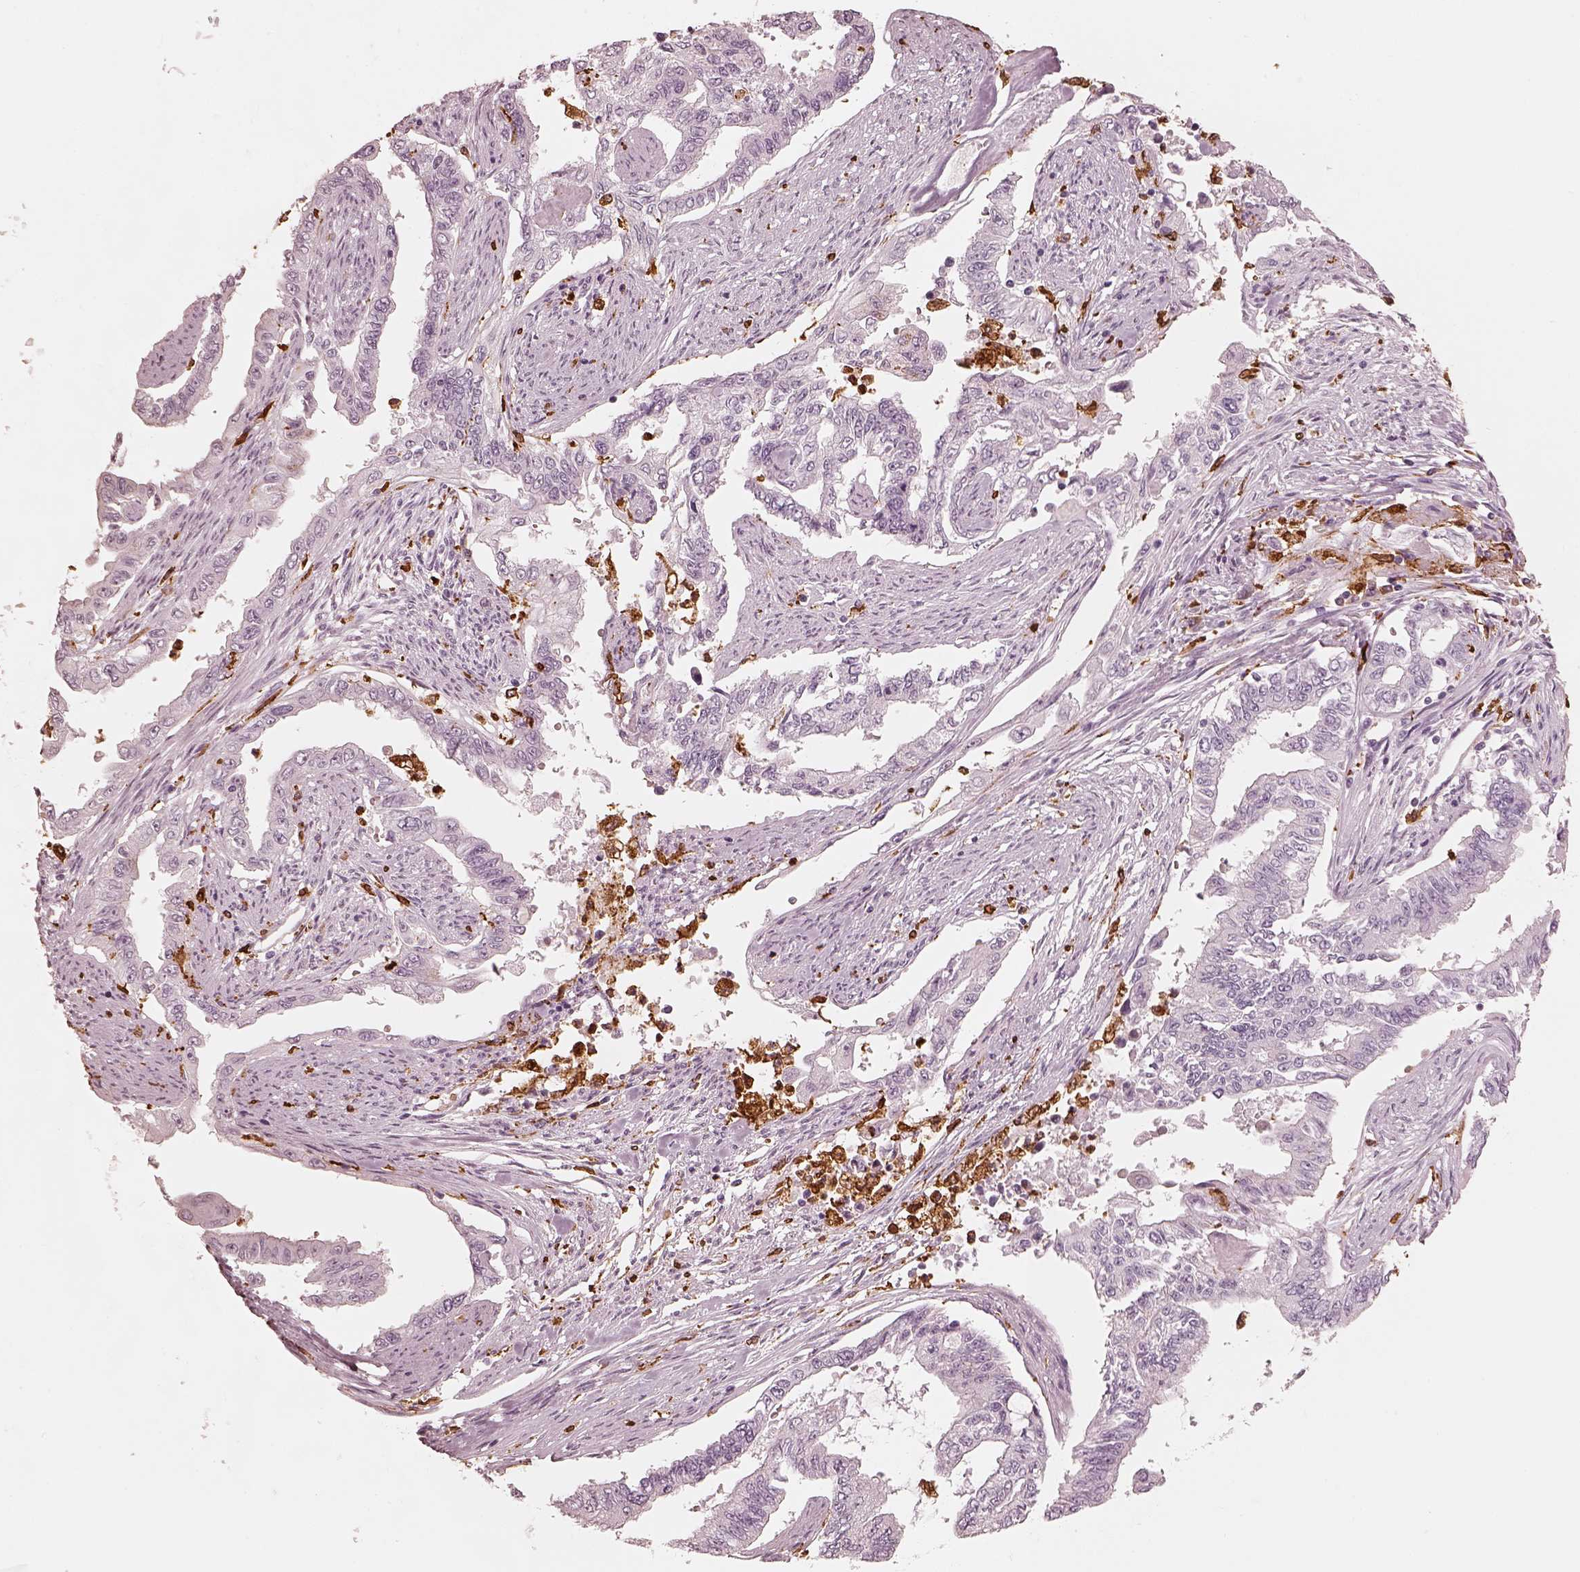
{"staining": {"intensity": "negative", "quantity": "none", "location": "none"}, "tissue": "endometrial cancer", "cell_type": "Tumor cells", "image_type": "cancer", "snomed": [{"axis": "morphology", "description": "Adenocarcinoma, NOS"}, {"axis": "topography", "description": "Uterus"}], "caption": "There is no significant staining in tumor cells of endometrial cancer (adenocarcinoma).", "gene": "ALOX5", "patient": {"sex": "female", "age": 59}}